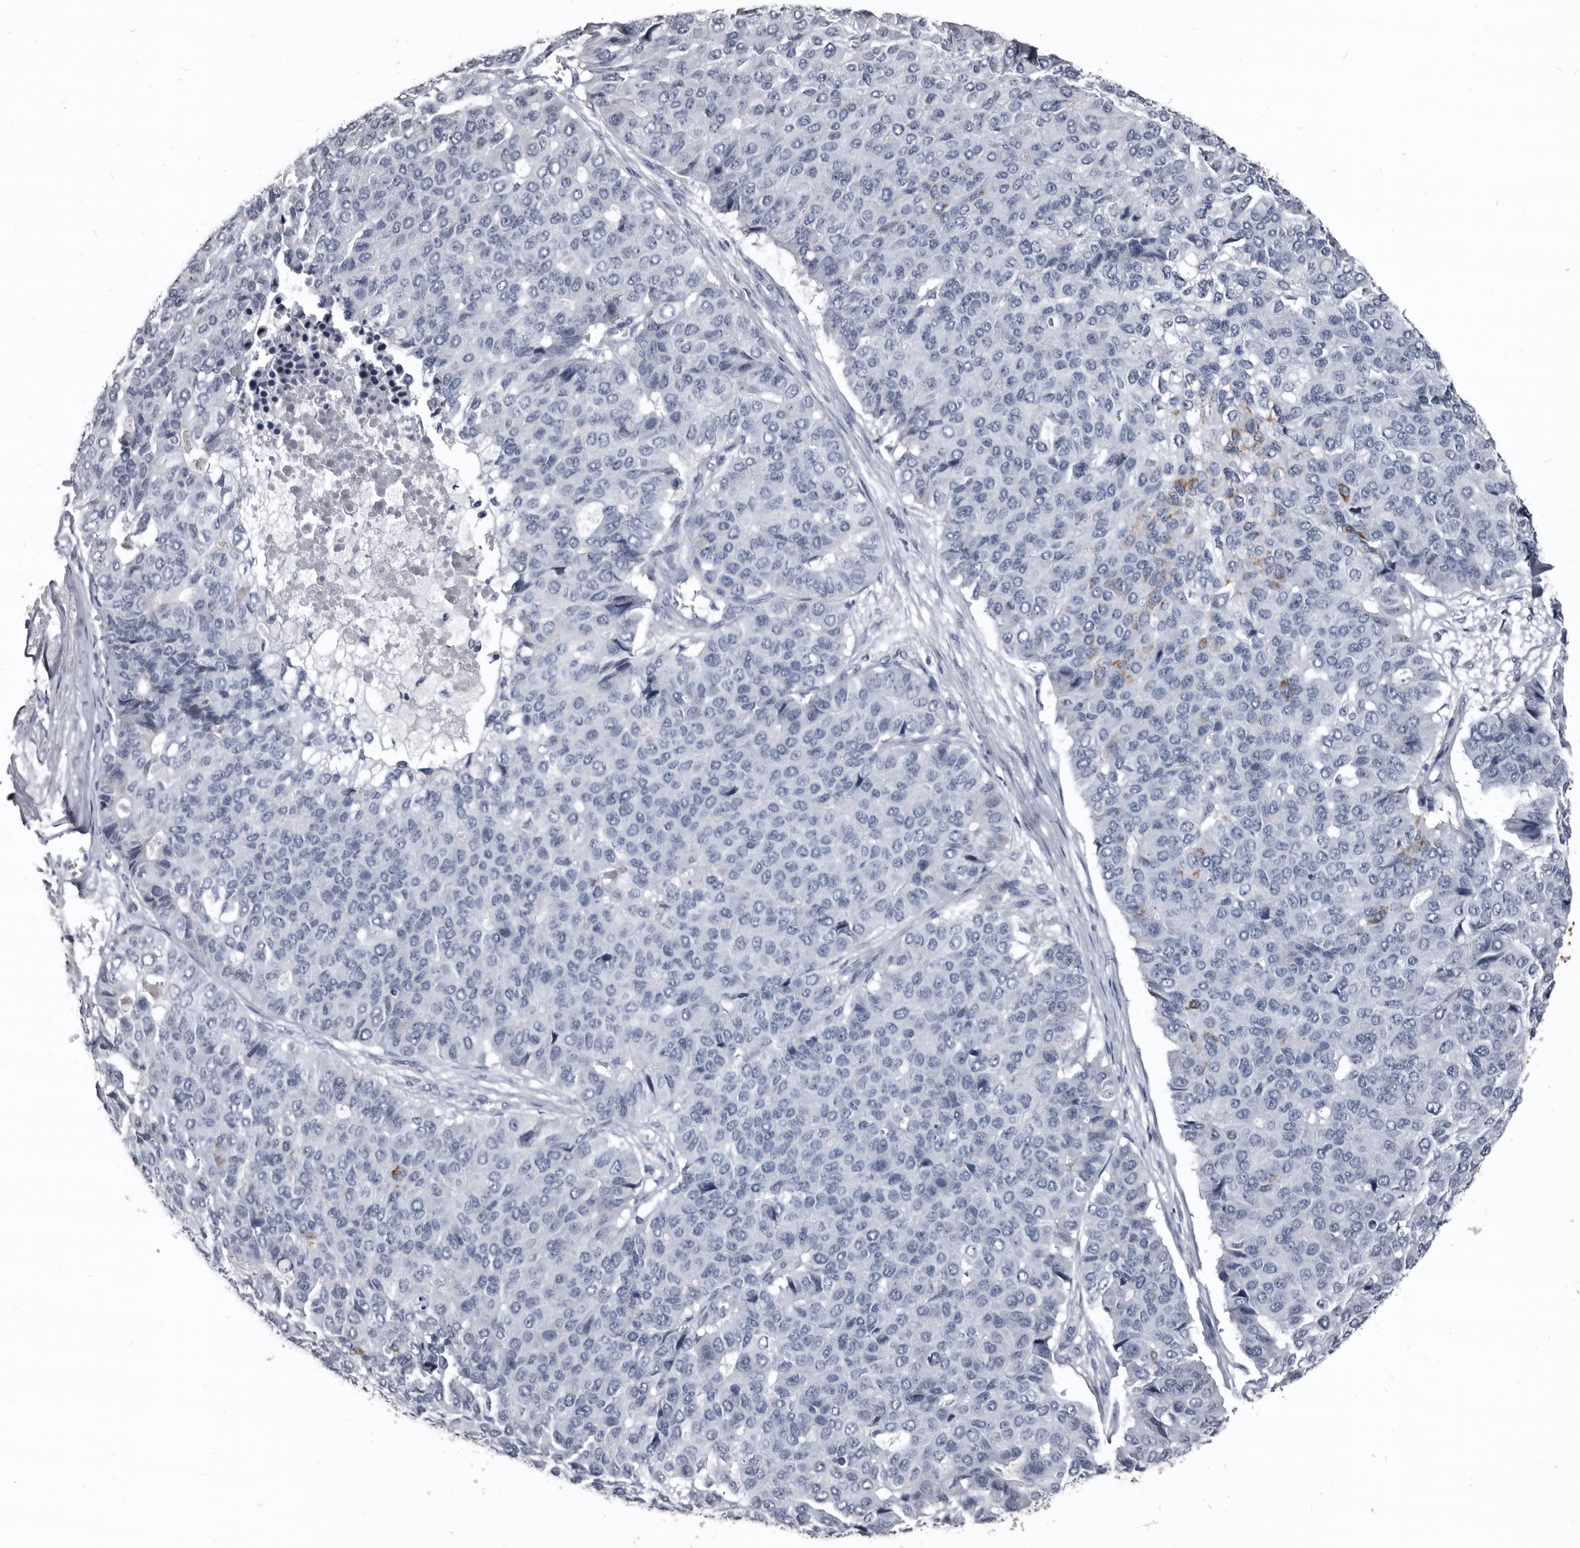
{"staining": {"intensity": "strong", "quantity": "<25%", "location": "cytoplasmic/membranous"}, "tissue": "pancreatic cancer", "cell_type": "Tumor cells", "image_type": "cancer", "snomed": [{"axis": "morphology", "description": "Adenocarcinoma, NOS"}, {"axis": "topography", "description": "Pancreas"}], "caption": "Pancreatic adenocarcinoma stained for a protein reveals strong cytoplasmic/membranous positivity in tumor cells.", "gene": "GREB1", "patient": {"sex": "male", "age": 50}}